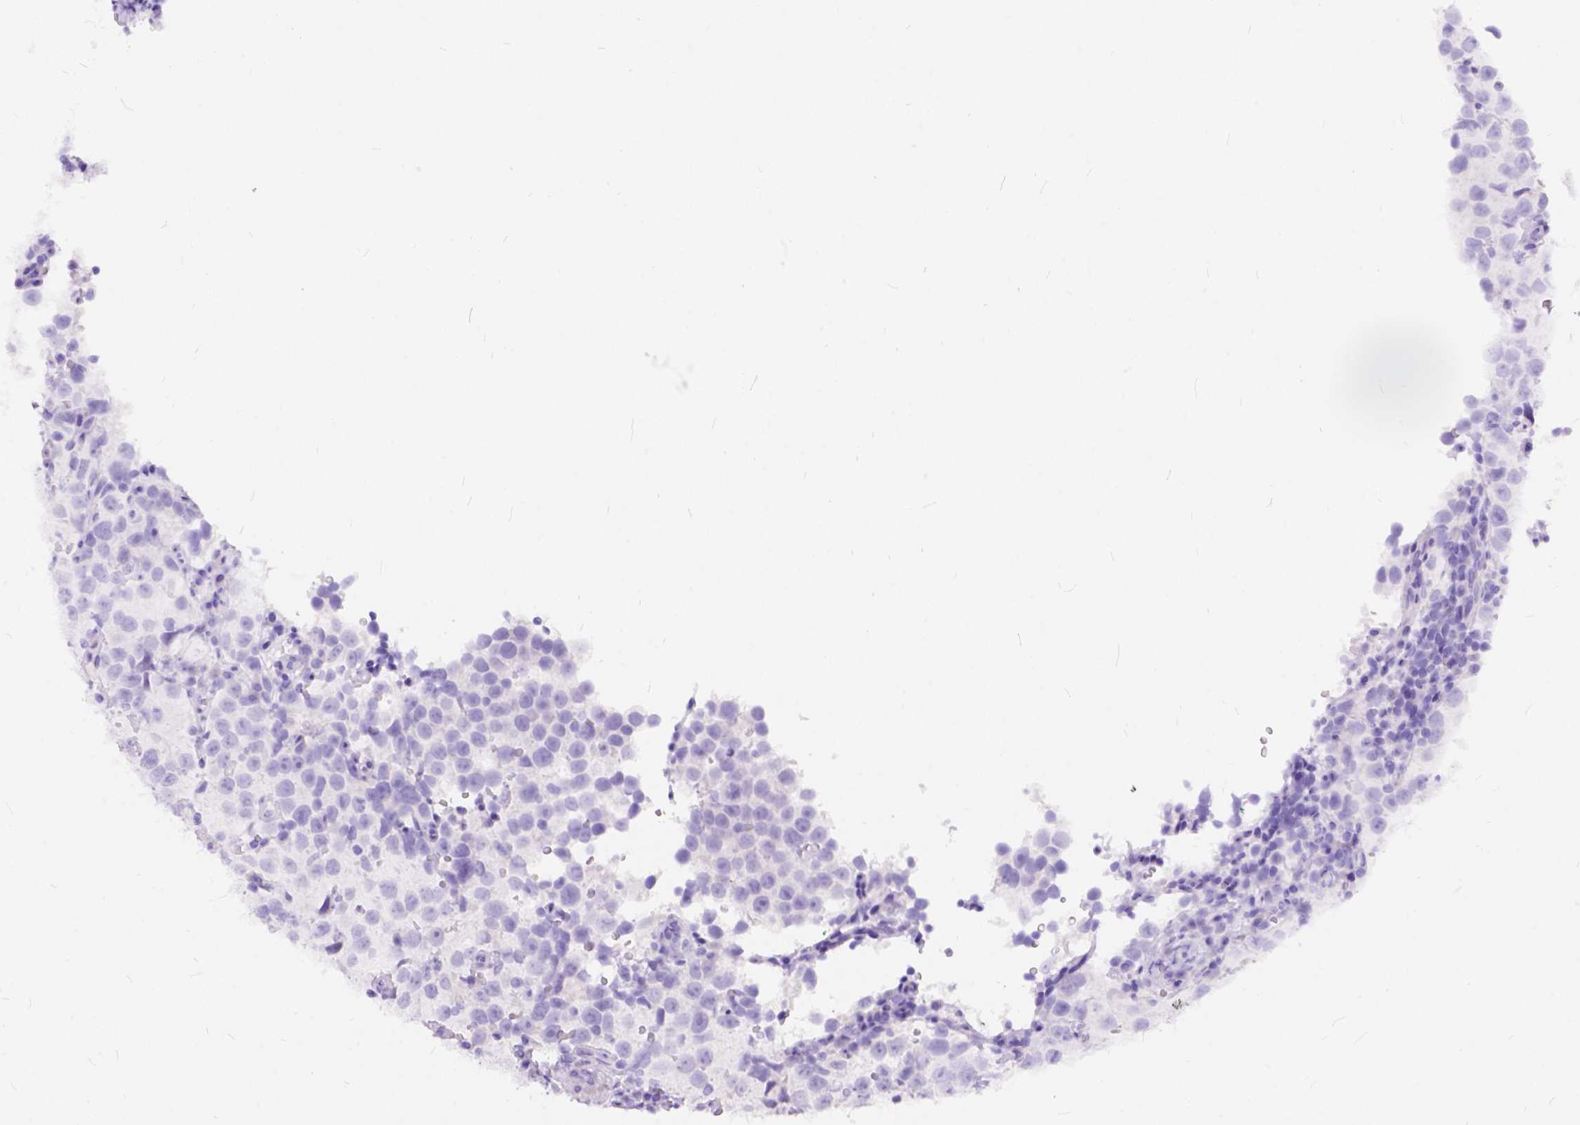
{"staining": {"intensity": "negative", "quantity": "none", "location": "none"}, "tissue": "testis cancer", "cell_type": "Tumor cells", "image_type": "cancer", "snomed": [{"axis": "morphology", "description": "Seminoma, NOS"}, {"axis": "topography", "description": "Testis"}], "caption": "The immunohistochemistry micrograph has no significant staining in tumor cells of testis cancer (seminoma) tissue.", "gene": "C1QTNF3", "patient": {"sex": "male", "age": 37}}